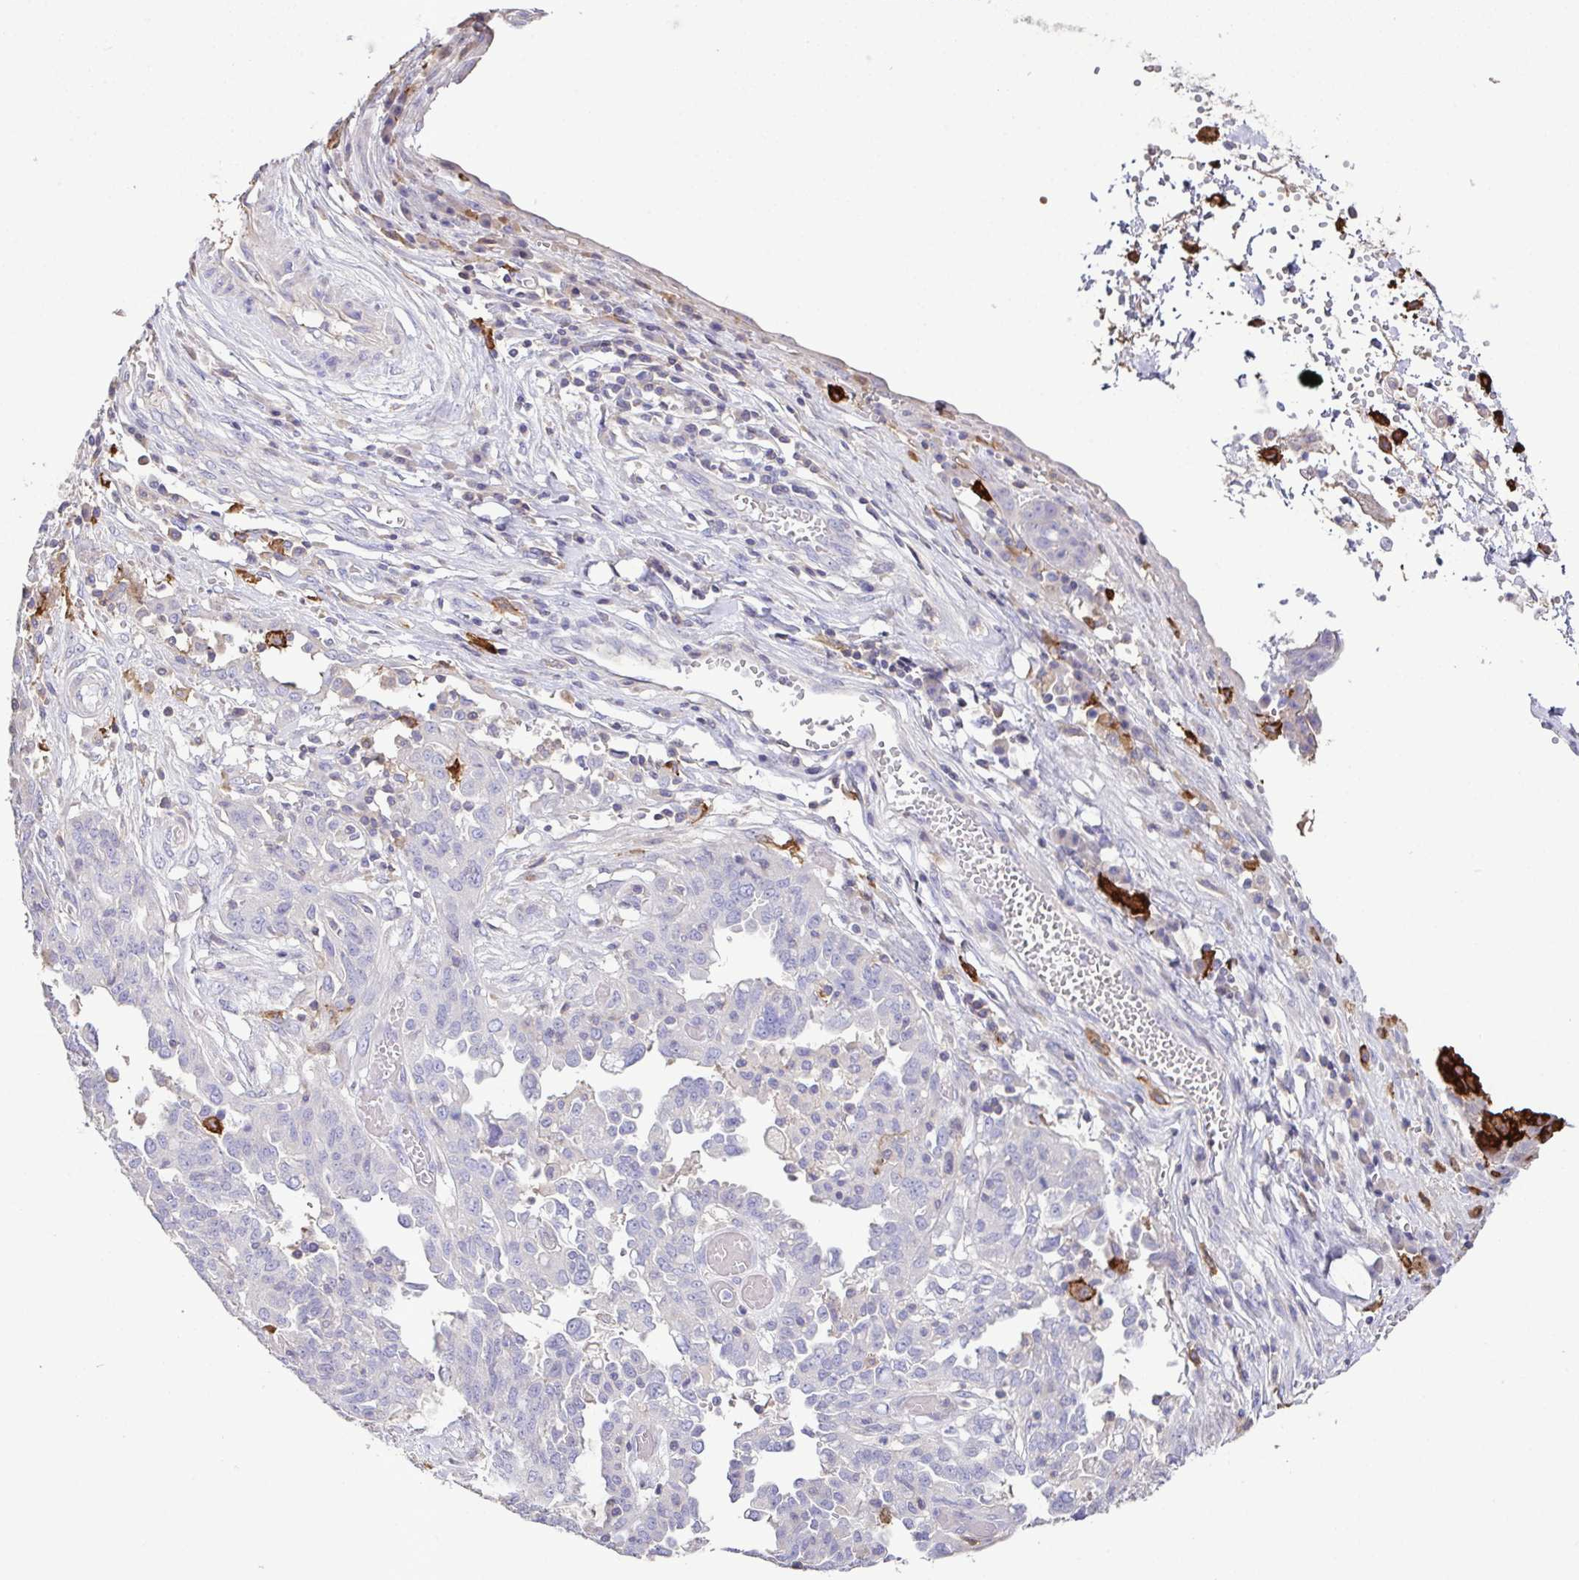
{"staining": {"intensity": "negative", "quantity": "none", "location": "none"}, "tissue": "ovarian cancer", "cell_type": "Tumor cells", "image_type": "cancer", "snomed": [{"axis": "morphology", "description": "Cystadenocarcinoma, serous, NOS"}, {"axis": "topography", "description": "Ovary"}], "caption": "Protein analysis of serous cystadenocarcinoma (ovarian) displays no significant expression in tumor cells.", "gene": "MARCO", "patient": {"sex": "female", "age": 67}}